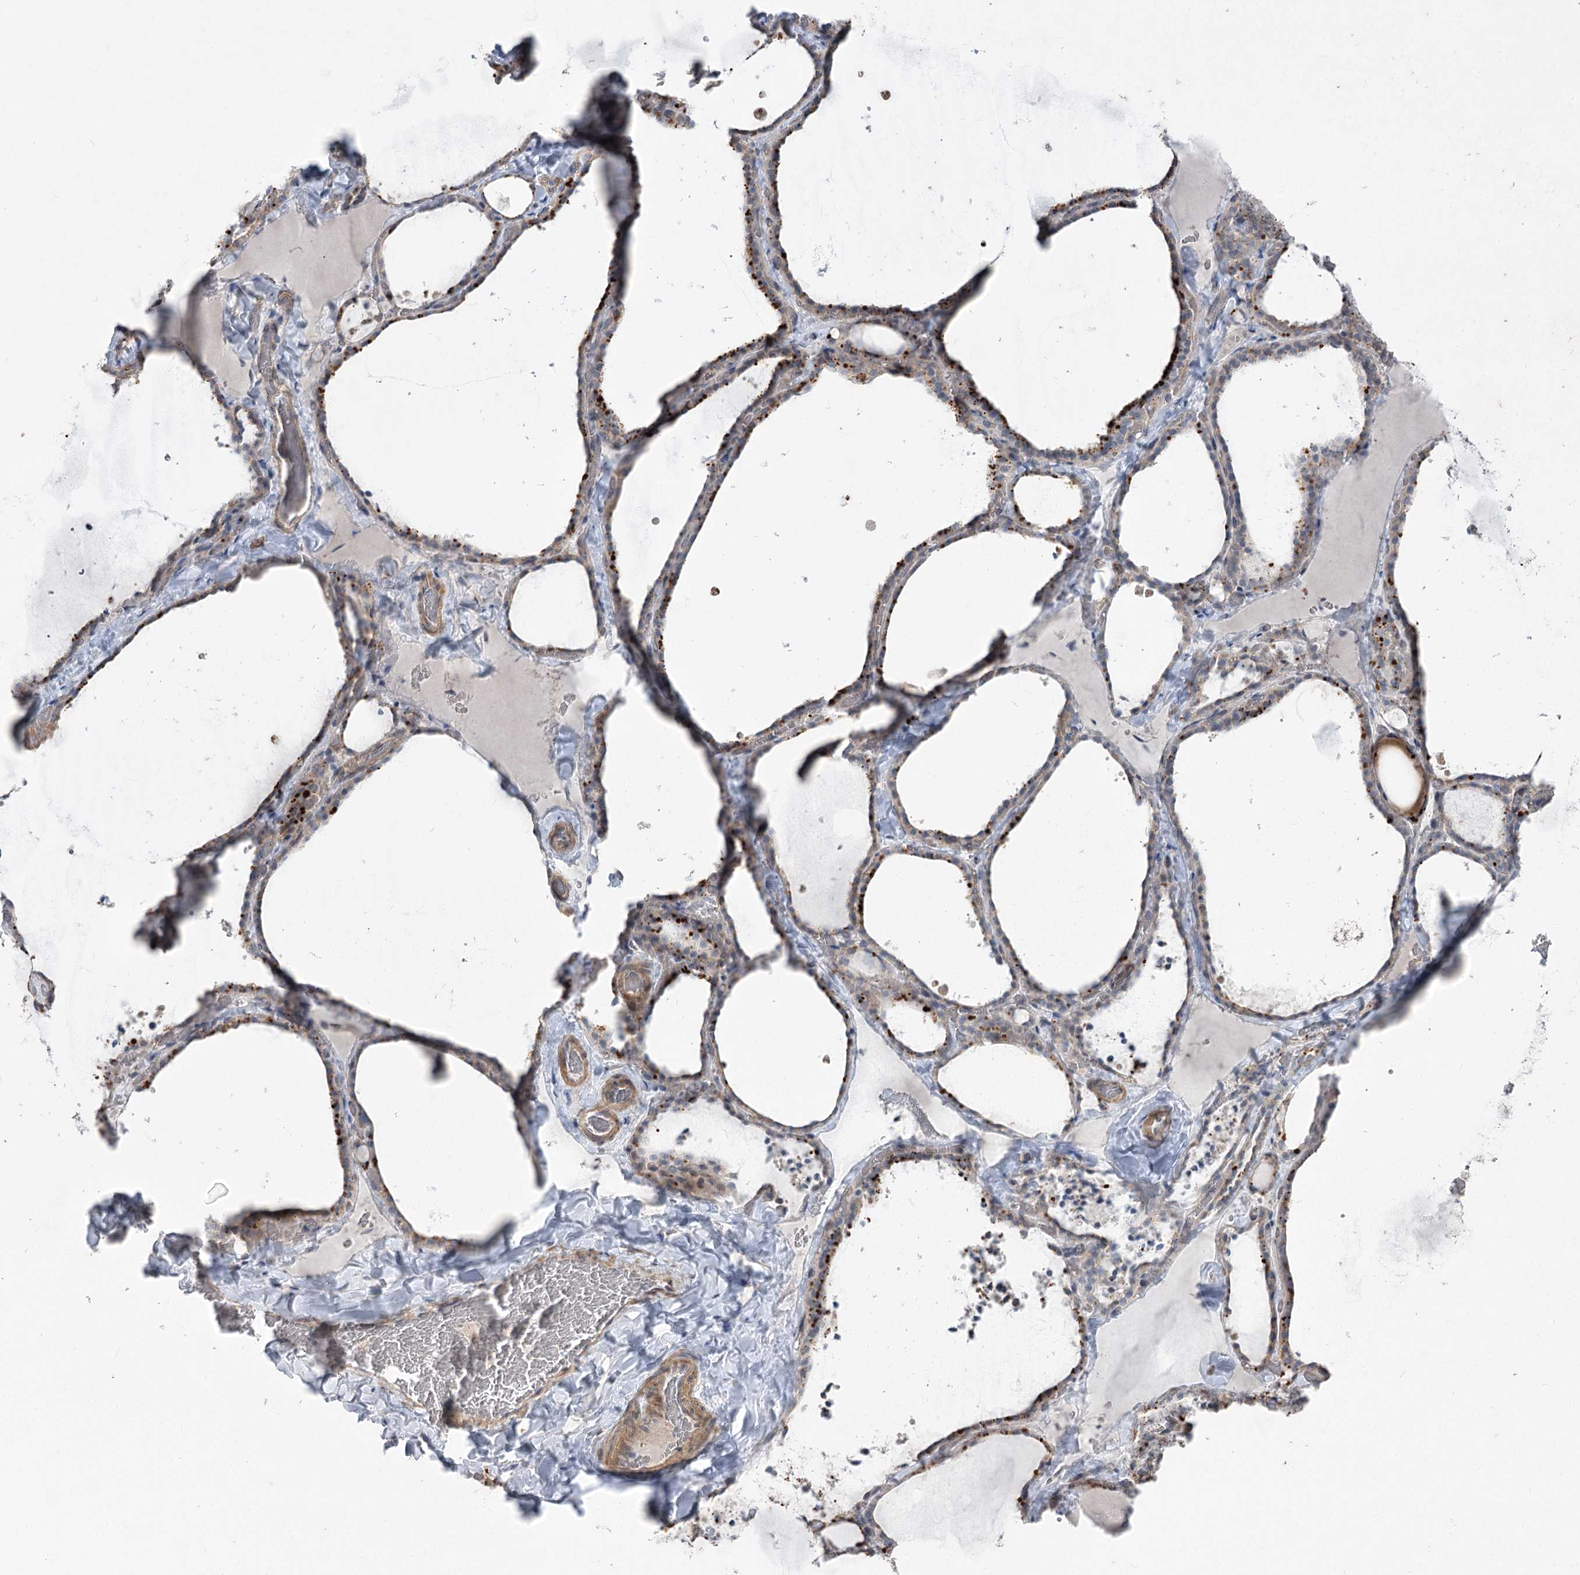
{"staining": {"intensity": "moderate", "quantity": "25%-75%", "location": "cytoplasmic/membranous"}, "tissue": "thyroid gland", "cell_type": "Glandular cells", "image_type": "normal", "snomed": [{"axis": "morphology", "description": "Normal tissue, NOS"}, {"axis": "topography", "description": "Thyroid gland"}], "caption": "Protein staining reveals moderate cytoplasmic/membranous staining in about 25%-75% of glandular cells in benign thyroid gland.", "gene": "SCN11A", "patient": {"sex": "female", "age": 22}}